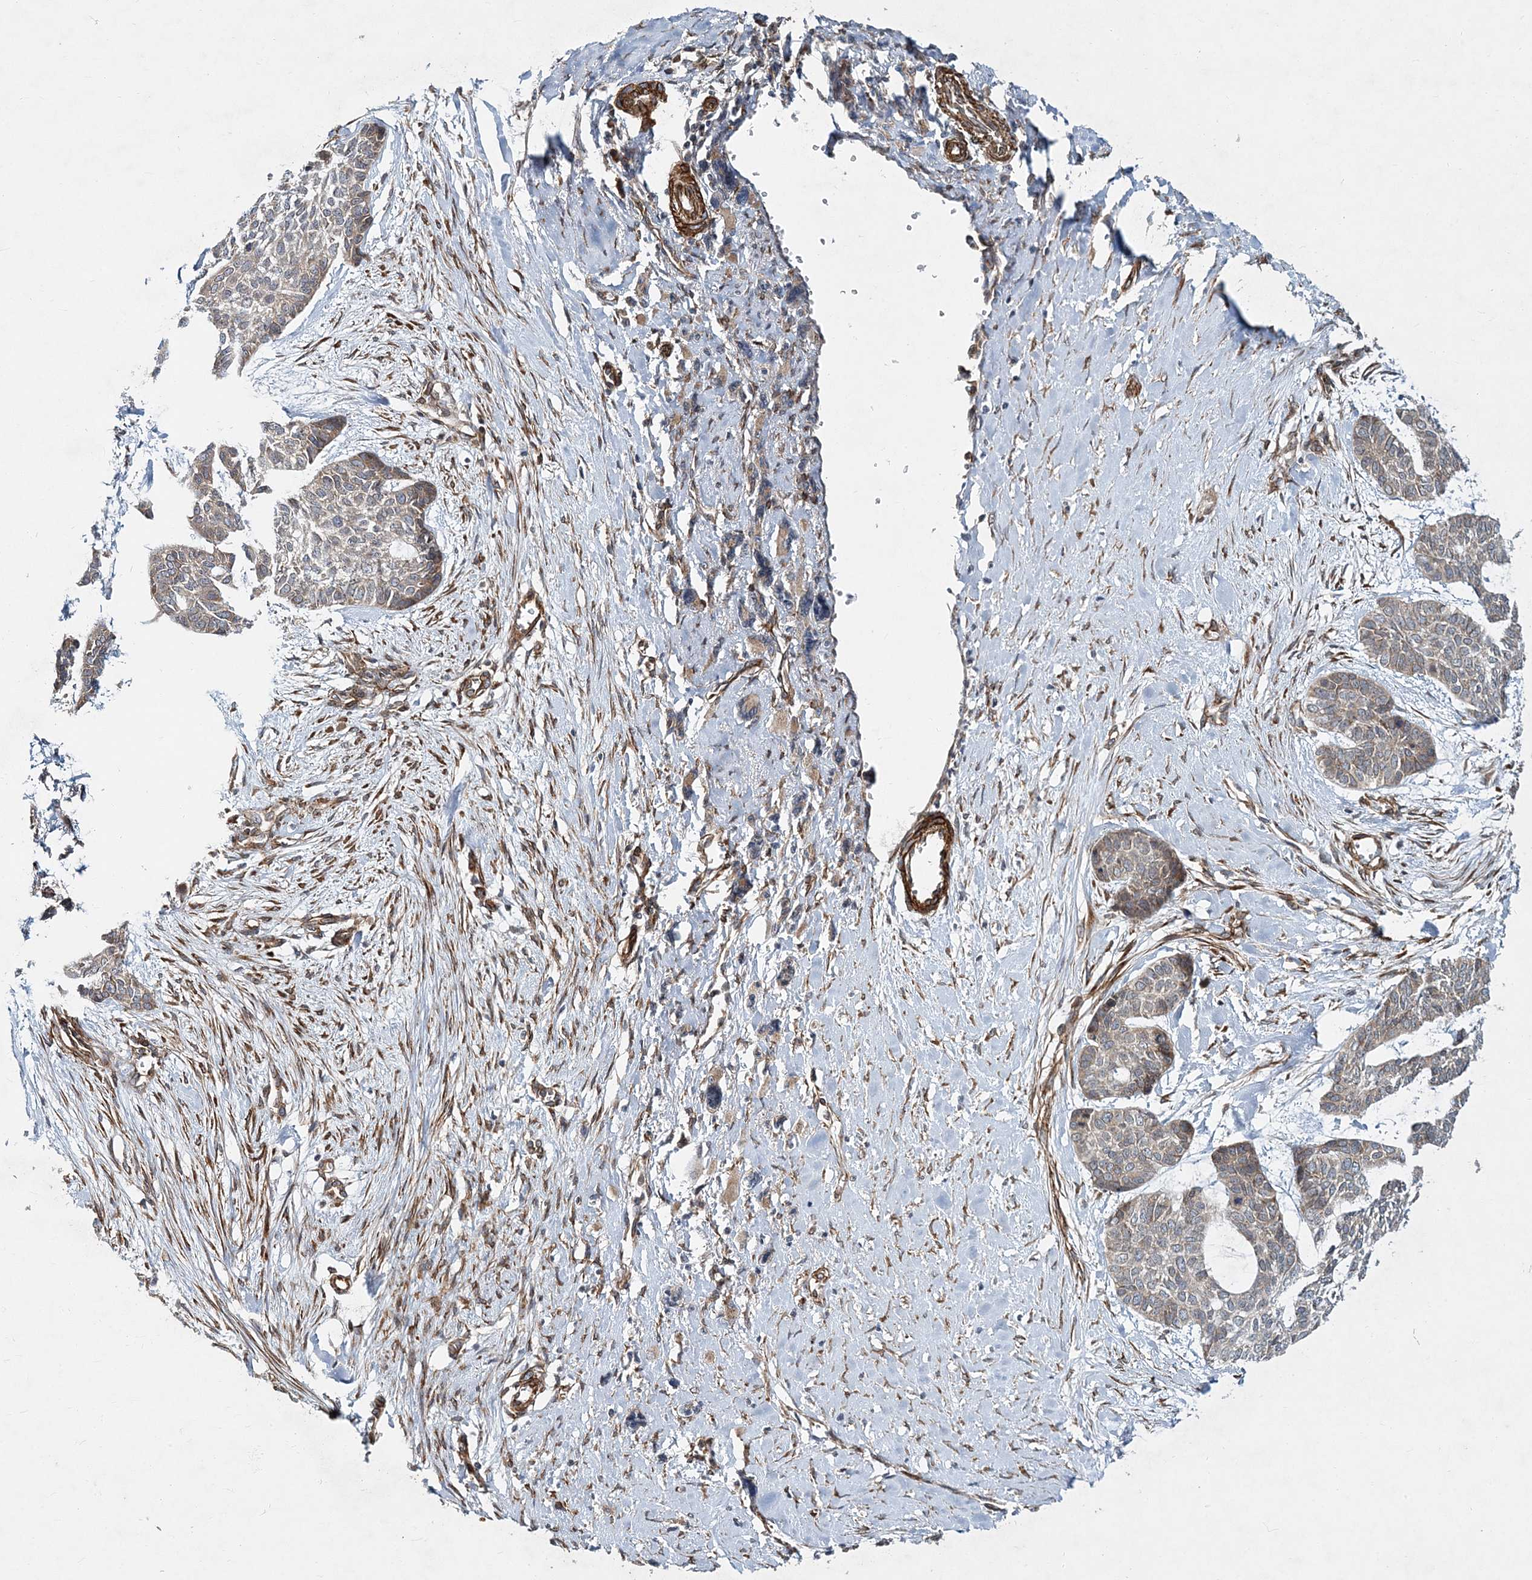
{"staining": {"intensity": "weak", "quantity": "<25%", "location": "cytoplasmic/membranous"}, "tissue": "skin cancer", "cell_type": "Tumor cells", "image_type": "cancer", "snomed": [{"axis": "morphology", "description": "Basal cell carcinoma"}, {"axis": "topography", "description": "Skin"}], "caption": "Histopathology image shows no protein positivity in tumor cells of basal cell carcinoma (skin) tissue. (Brightfield microscopy of DAB (3,3'-diaminobenzidine) immunohistochemistry at high magnification).", "gene": "NBAS", "patient": {"sex": "female", "age": 64}}